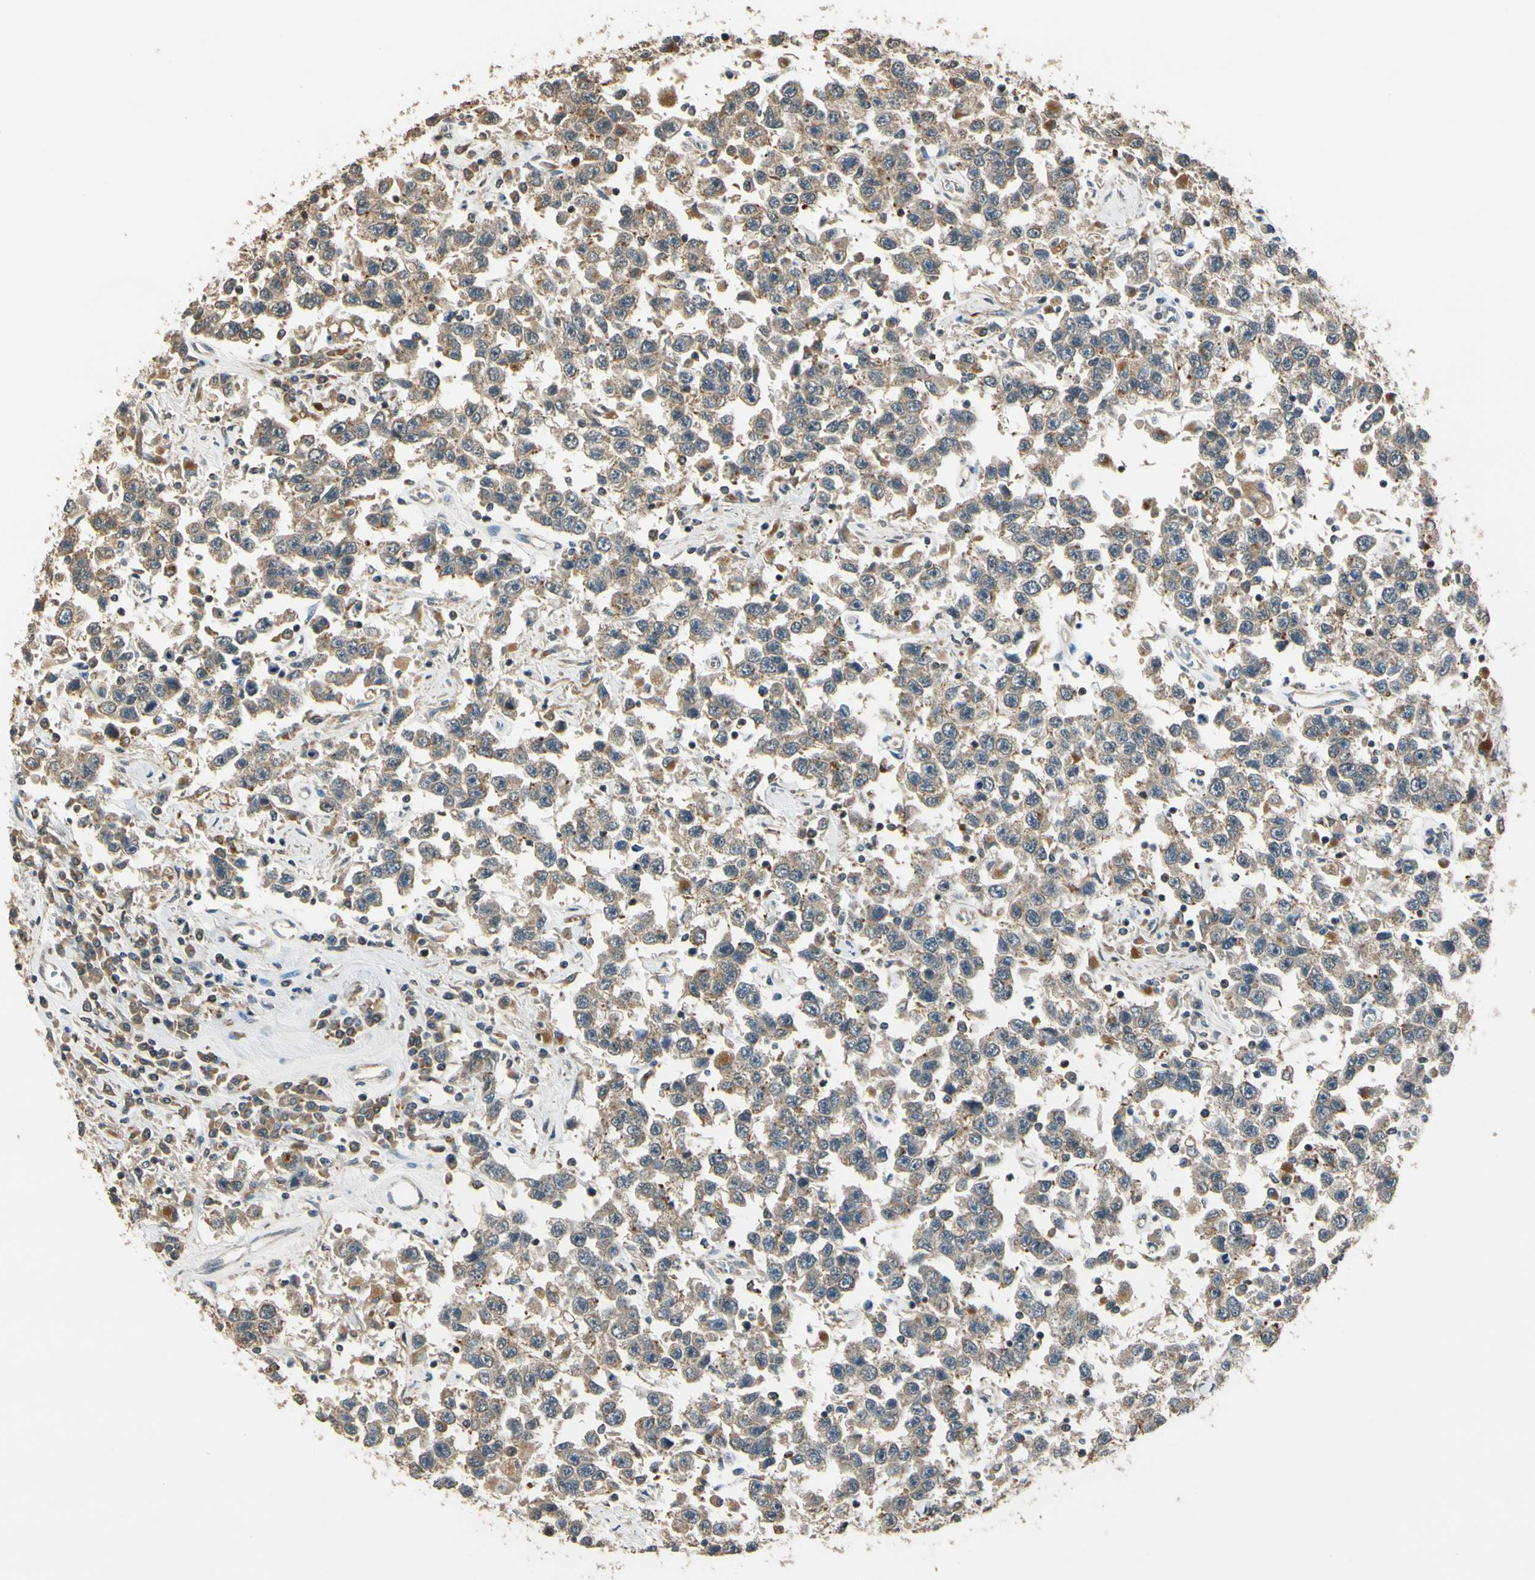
{"staining": {"intensity": "weak", "quantity": "<25%", "location": "cytoplasmic/membranous"}, "tissue": "testis cancer", "cell_type": "Tumor cells", "image_type": "cancer", "snomed": [{"axis": "morphology", "description": "Seminoma, NOS"}, {"axis": "topography", "description": "Testis"}], "caption": "Histopathology image shows no significant protein staining in tumor cells of testis cancer. (Stains: DAB (3,3'-diaminobenzidine) immunohistochemistry (IHC) with hematoxylin counter stain, Microscopy: brightfield microscopy at high magnification).", "gene": "LAMTOR1", "patient": {"sex": "male", "age": 41}}